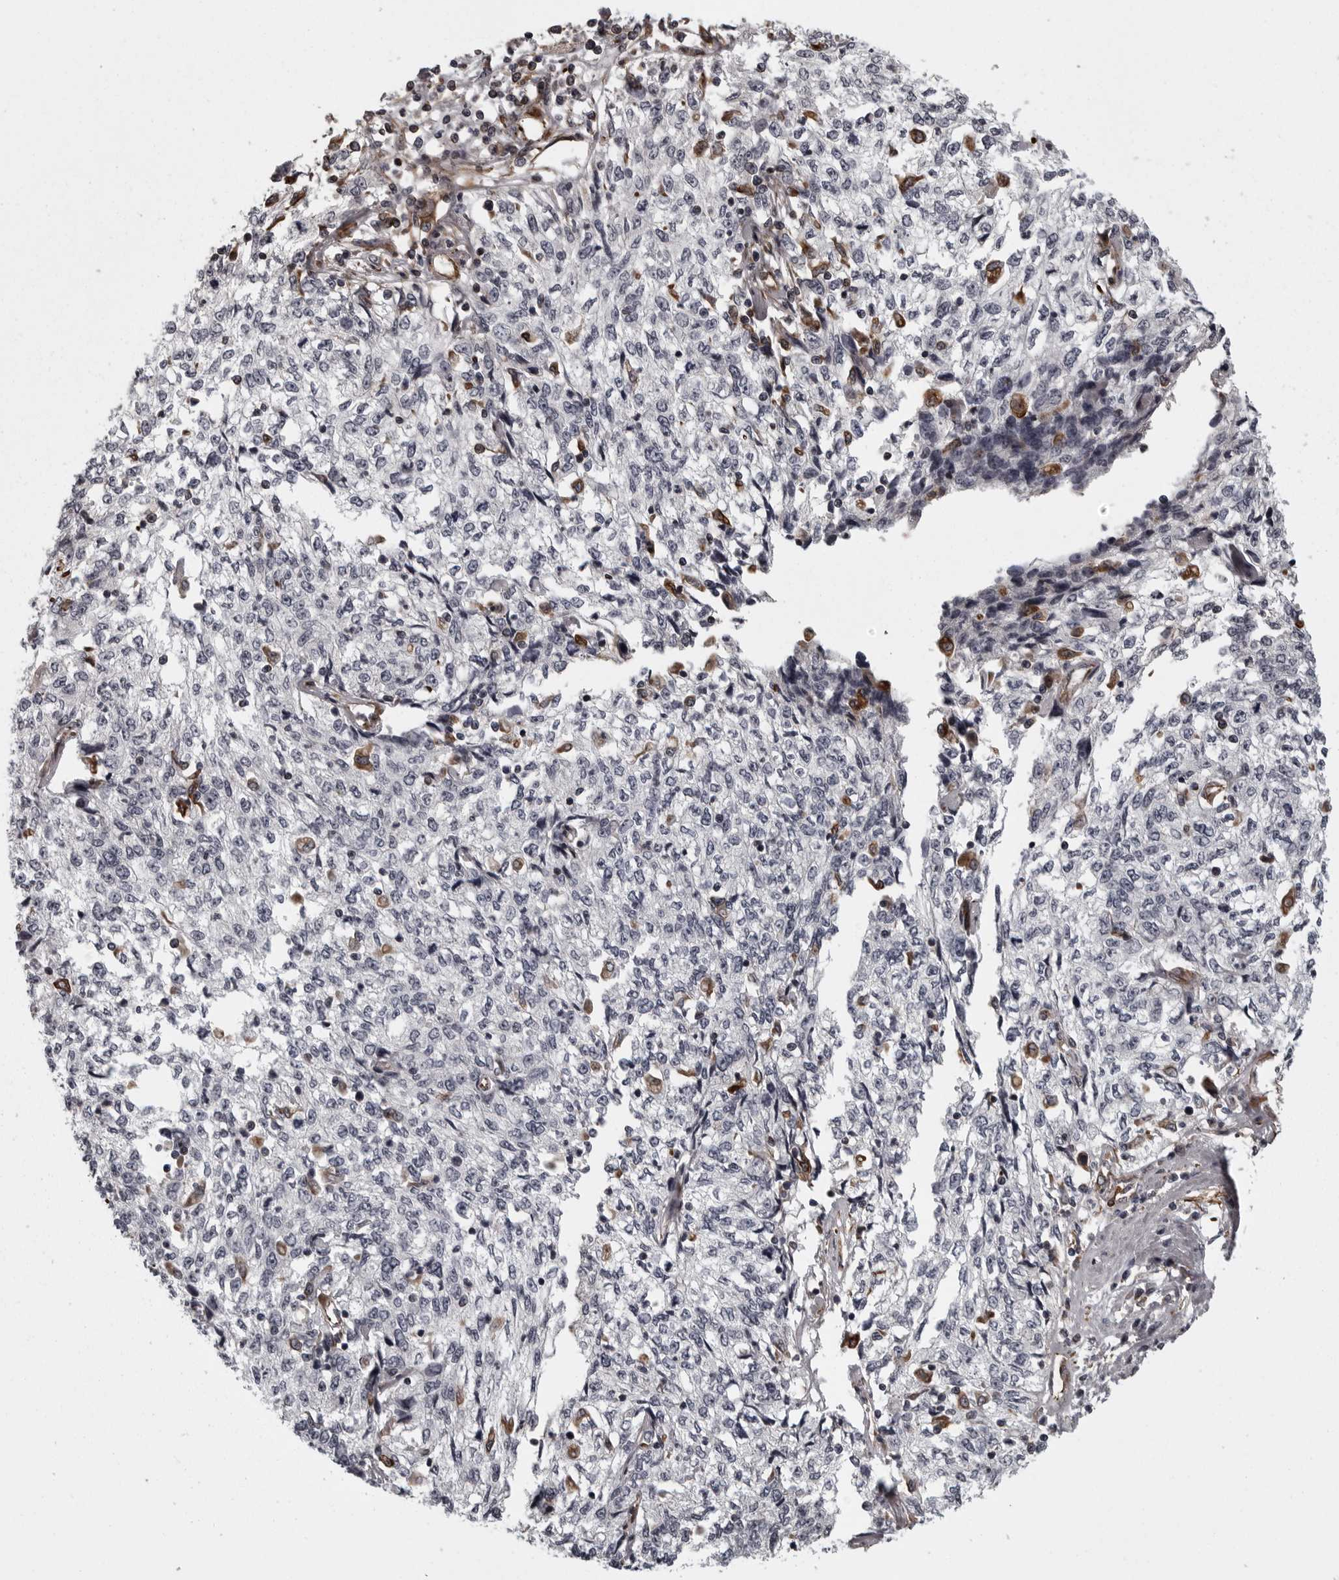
{"staining": {"intensity": "negative", "quantity": "none", "location": "none"}, "tissue": "cervical cancer", "cell_type": "Tumor cells", "image_type": "cancer", "snomed": [{"axis": "morphology", "description": "Squamous cell carcinoma, NOS"}, {"axis": "topography", "description": "Cervix"}], "caption": "A histopathology image of cervical squamous cell carcinoma stained for a protein shows no brown staining in tumor cells.", "gene": "FAAP100", "patient": {"sex": "female", "age": 57}}